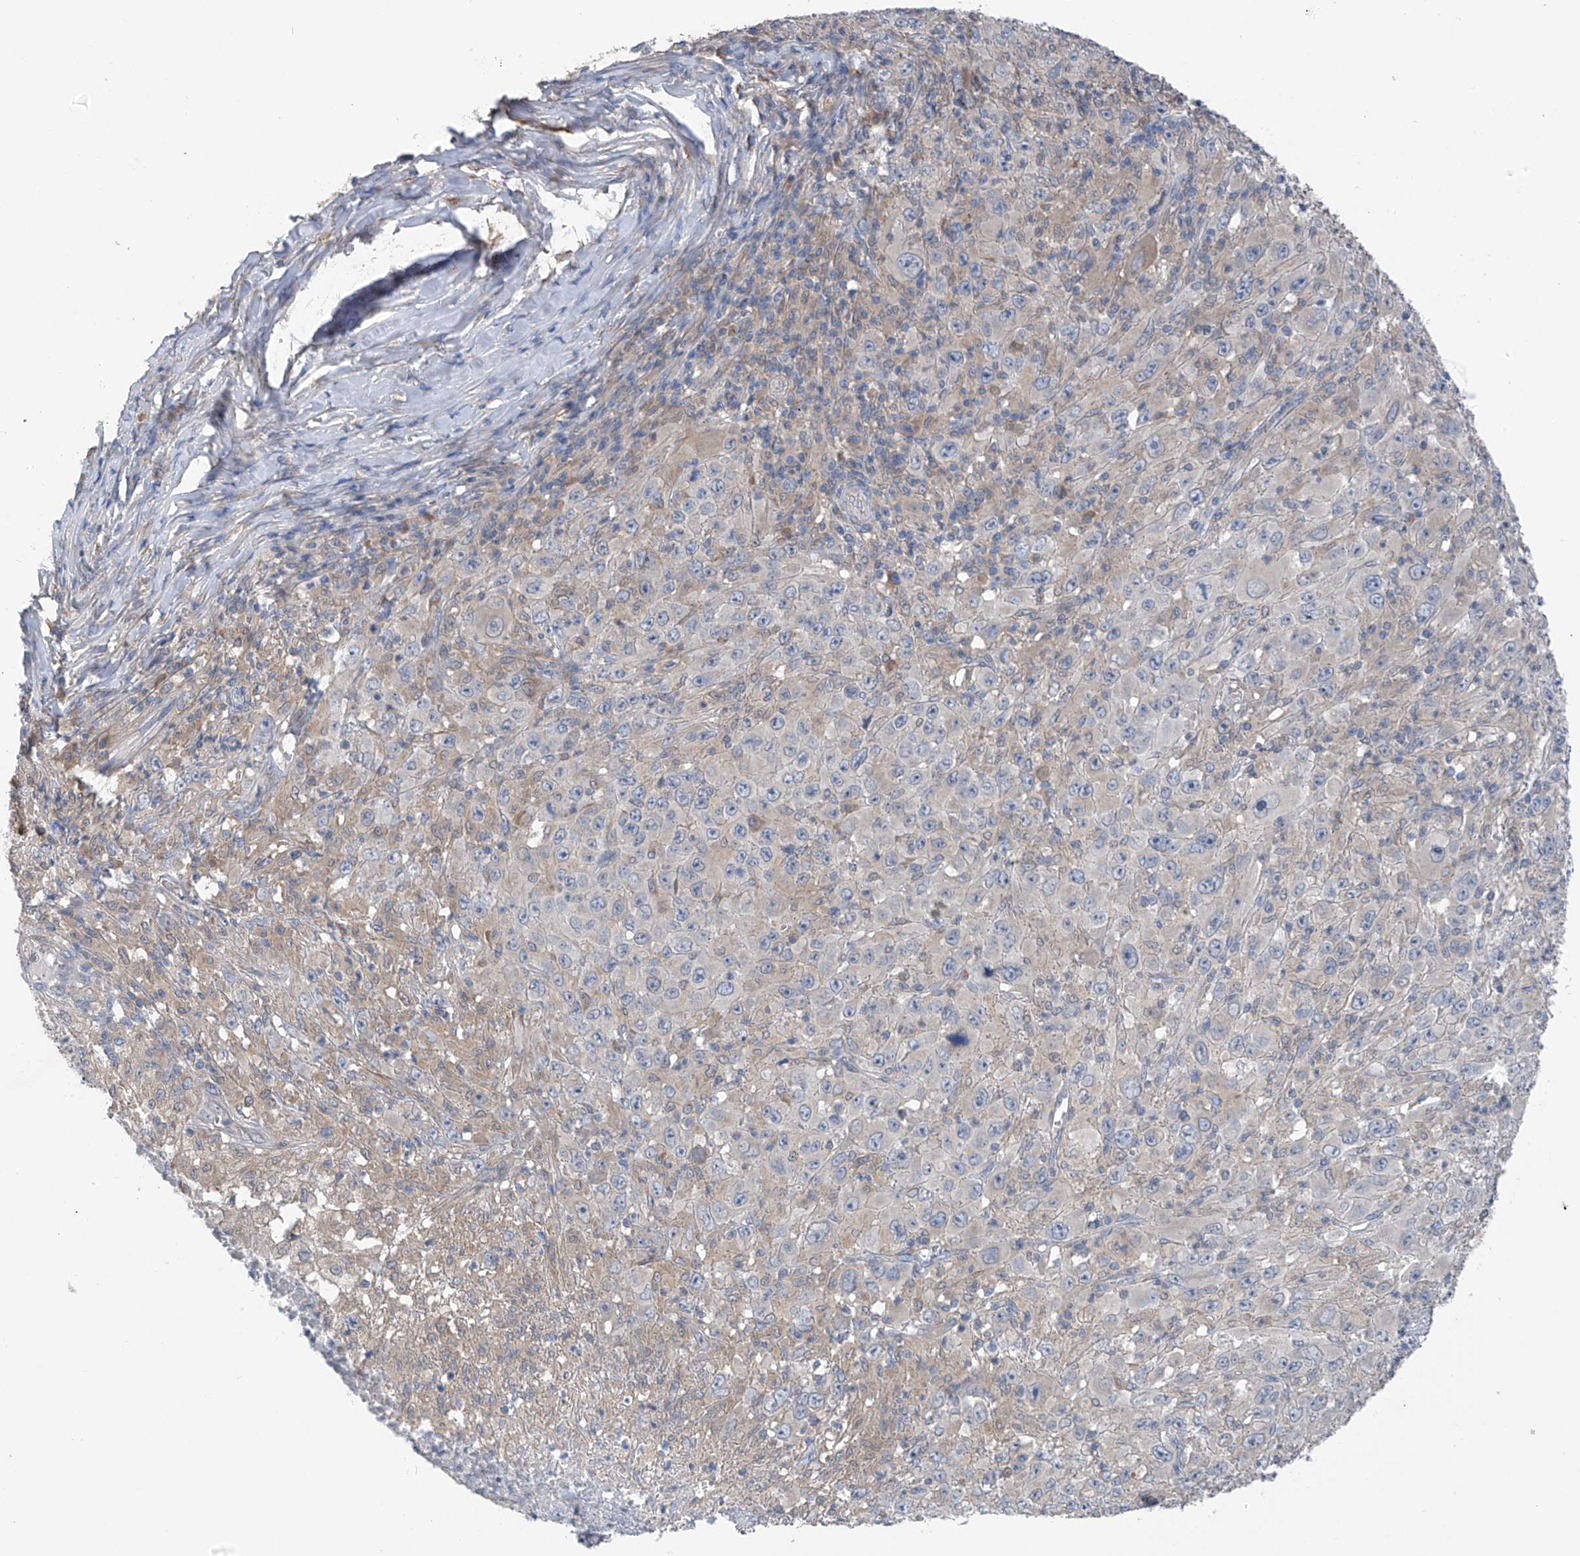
{"staining": {"intensity": "negative", "quantity": "none", "location": "none"}, "tissue": "melanoma", "cell_type": "Tumor cells", "image_type": "cancer", "snomed": [{"axis": "morphology", "description": "Malignant melanoma, Metastatic site"}, {"axis": "topography", "description": "Skin"}], "caption": "Immunohistochemistry of melanoma exhibits no positivity in tumor cells.", "gene": "GALNTL6", "patient": {"sex": "female", "age": 56}}